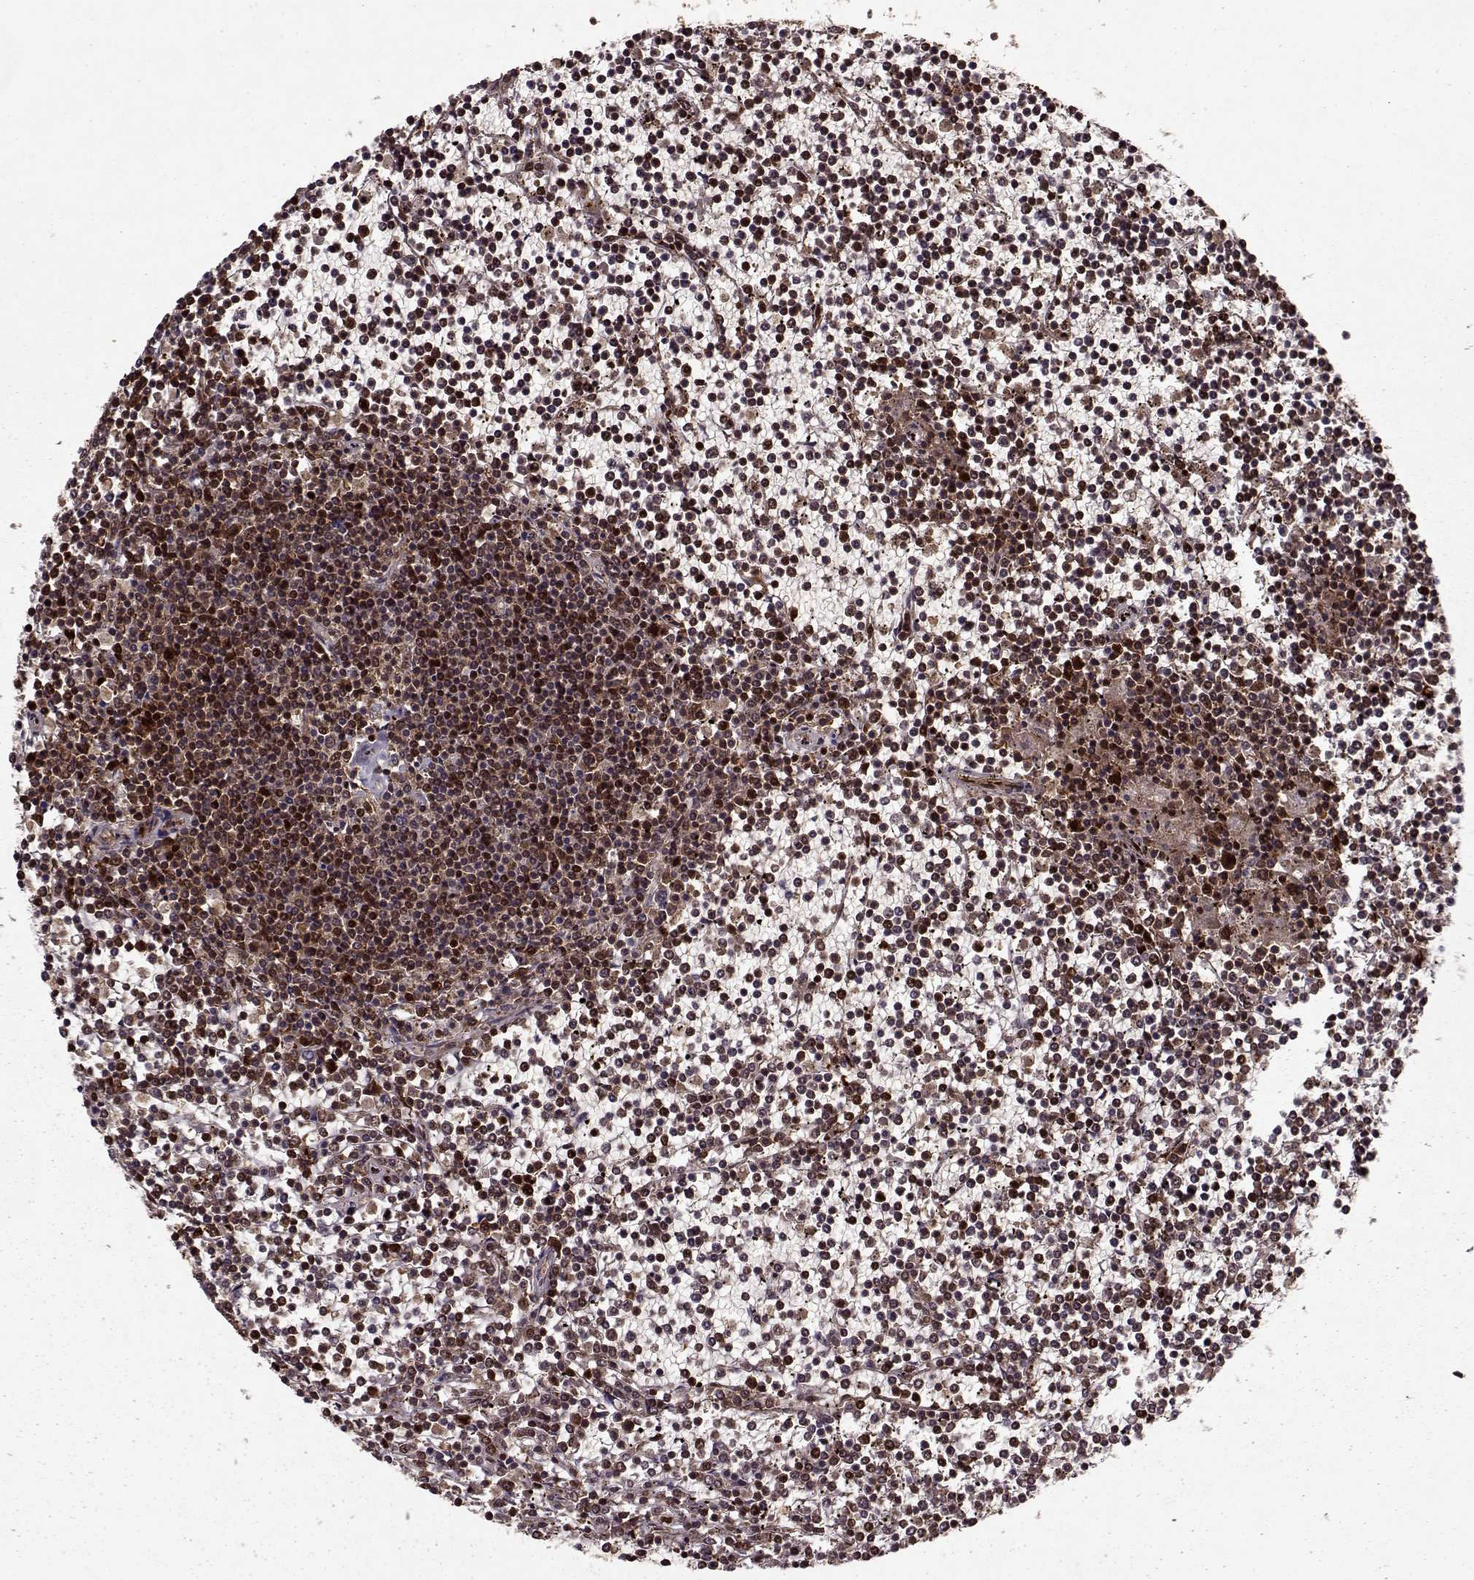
{"staining": {"intensity": "moderate", "quantity": ">75%", "location": "cytoplasmic/membranous,nuclear"}, "tissue": "lymphoma", "cell_type": "Tumor cells", "image_type": "cancer", "snomed": [{"axis": "morphology", "description": "Malignant lymphoma, non-Hodgkin's type, Low grade"}, {"axis": "topography", "description": "Spleen"}], "caption": "Lymphoma tissue displays moderate cytoplasmic/membranous and nuclear expression in about >75% of tumor cells, visualized by immunohistochemistry.", "gene": "PSMA7", "patient": {"sex": "female", "age": 19}}